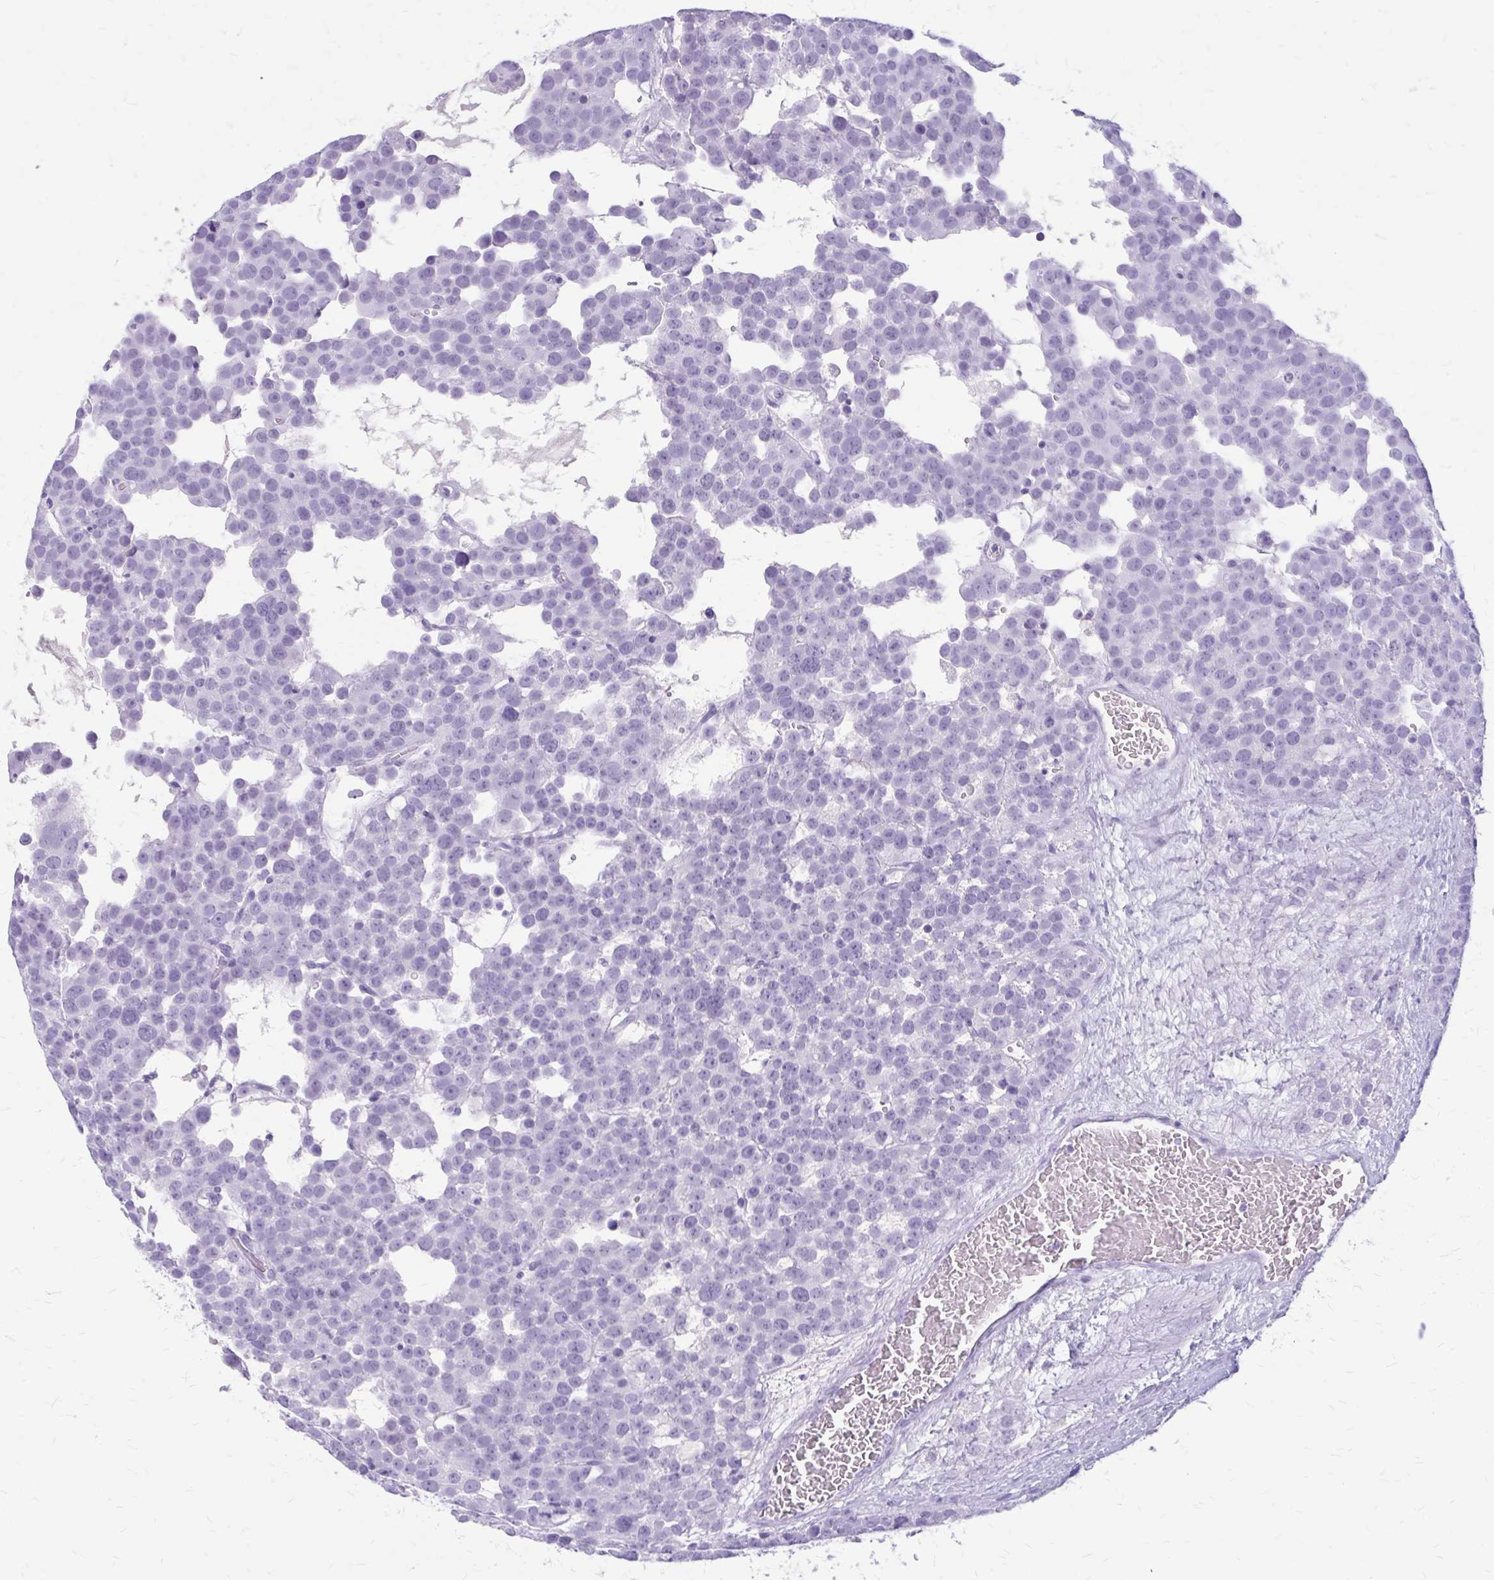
{"staining": {"intensity": "negative", "quantity": "none", "location": "none"}, "tissue": "testis cancer", "cell_type": "Tumor cells", "image_type": "cancer", "snomed": [{"axis": "morphology", "description": "Seminoma, NOS"}, {"axis": "topography", "description": "Testis"}], "caption": "Immunohistochemistry of testis seminoma shows no staining in tumor cells.", "gene": "KLHDC7A", "patient": {"sex": "male", "age": 71}}